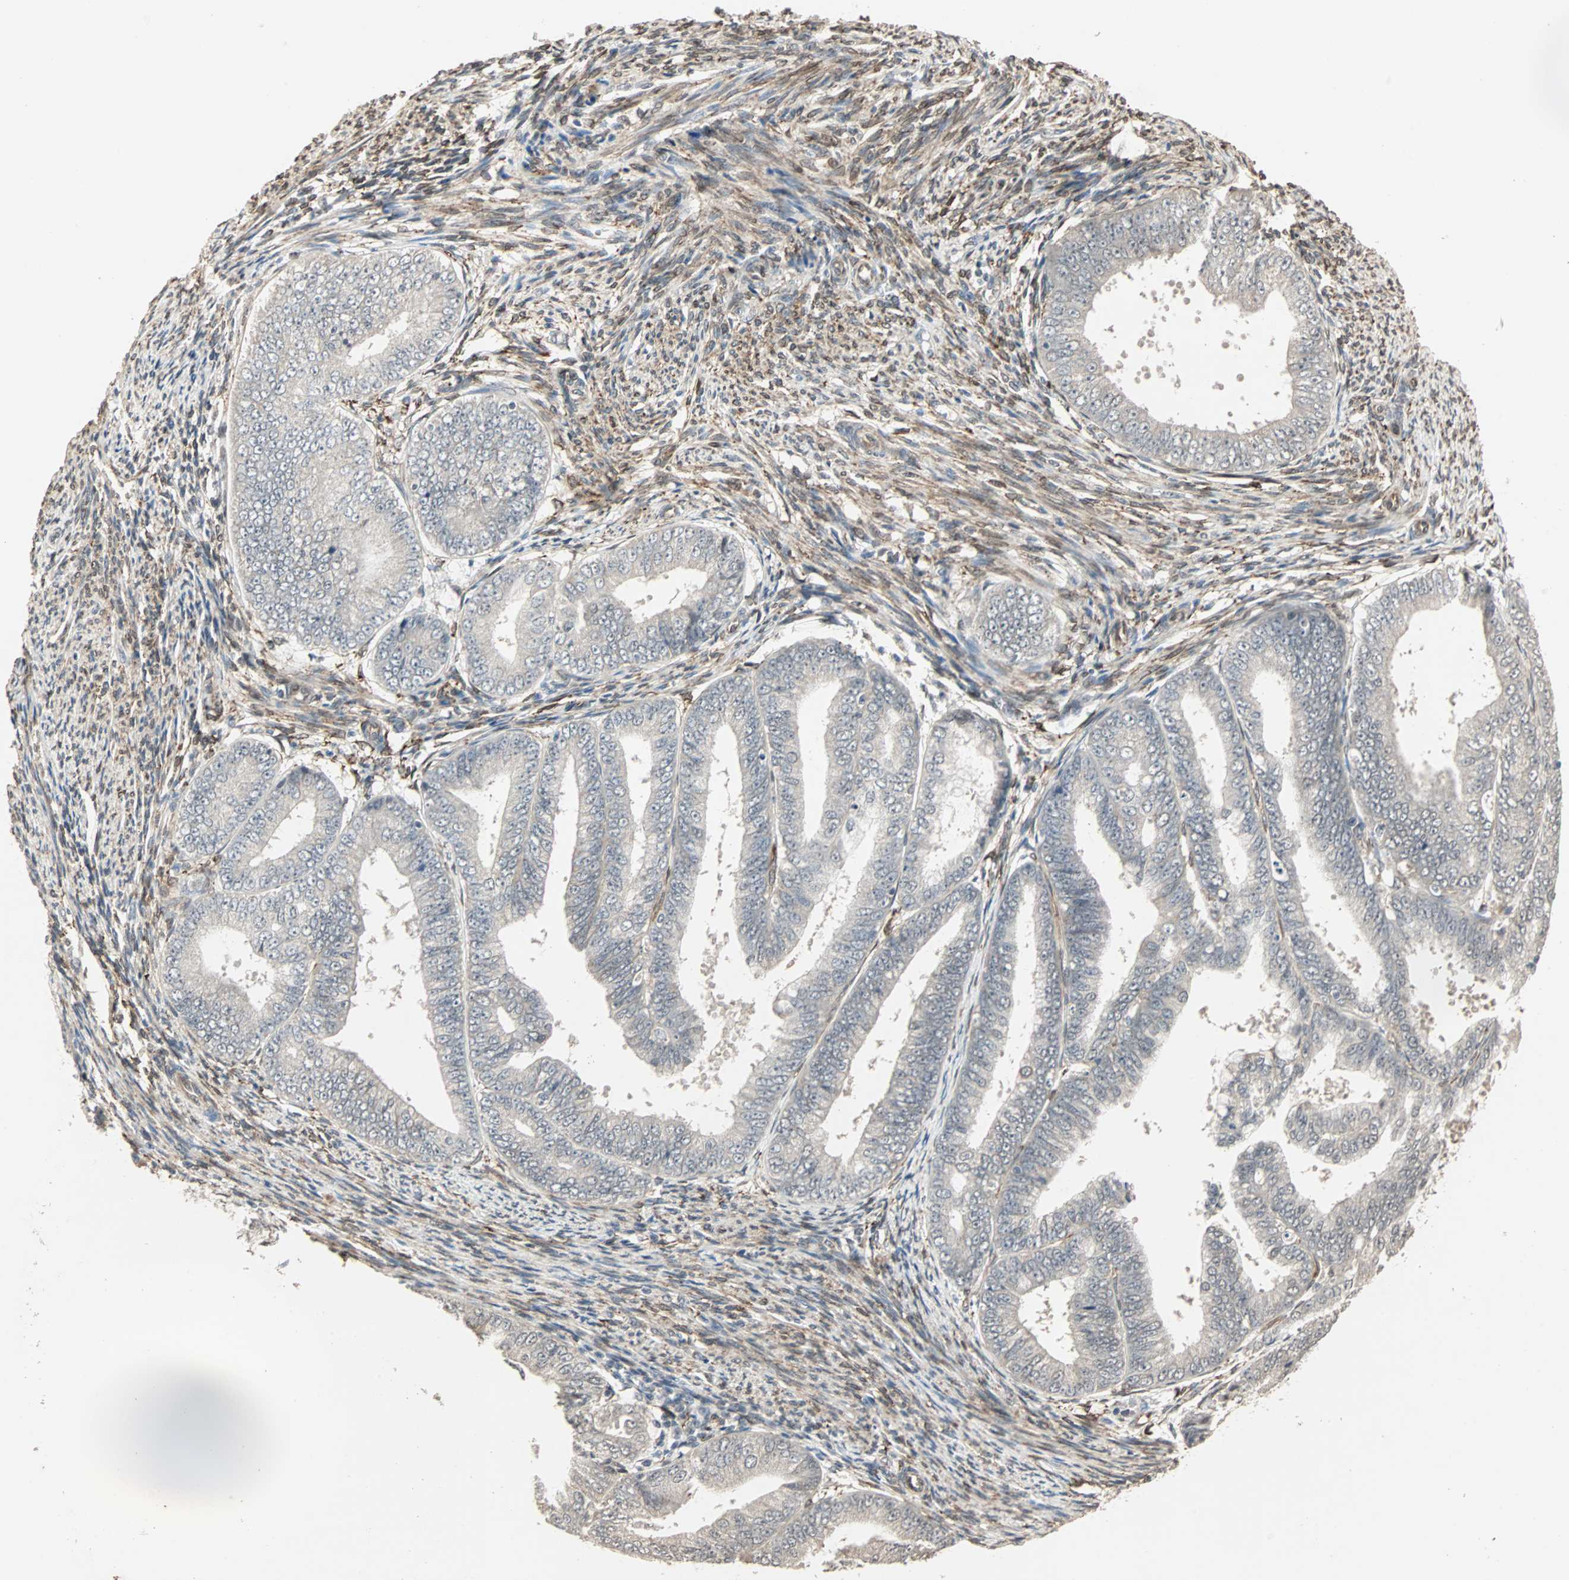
{"staining": {"intensity": "weak", "quantity": "<25%", "location": "cytoplasmic/membranous"}, "tissue": "endometrial cancer", "cell_type": "Tumor cells", "image_type": "cancer", "snomed": [{"axis": "morphology", "description": "Adenocarcinoma, NOS"}, {"axis": "topography", "description": "Endometrium"}], "caption": "This is an IHC micrograph of endometrial cancer (adenocarcinoma). There is no positivity in tumor cells.", "gene": "TRPV4", "patient": {"sex": "female", "age": 63}}